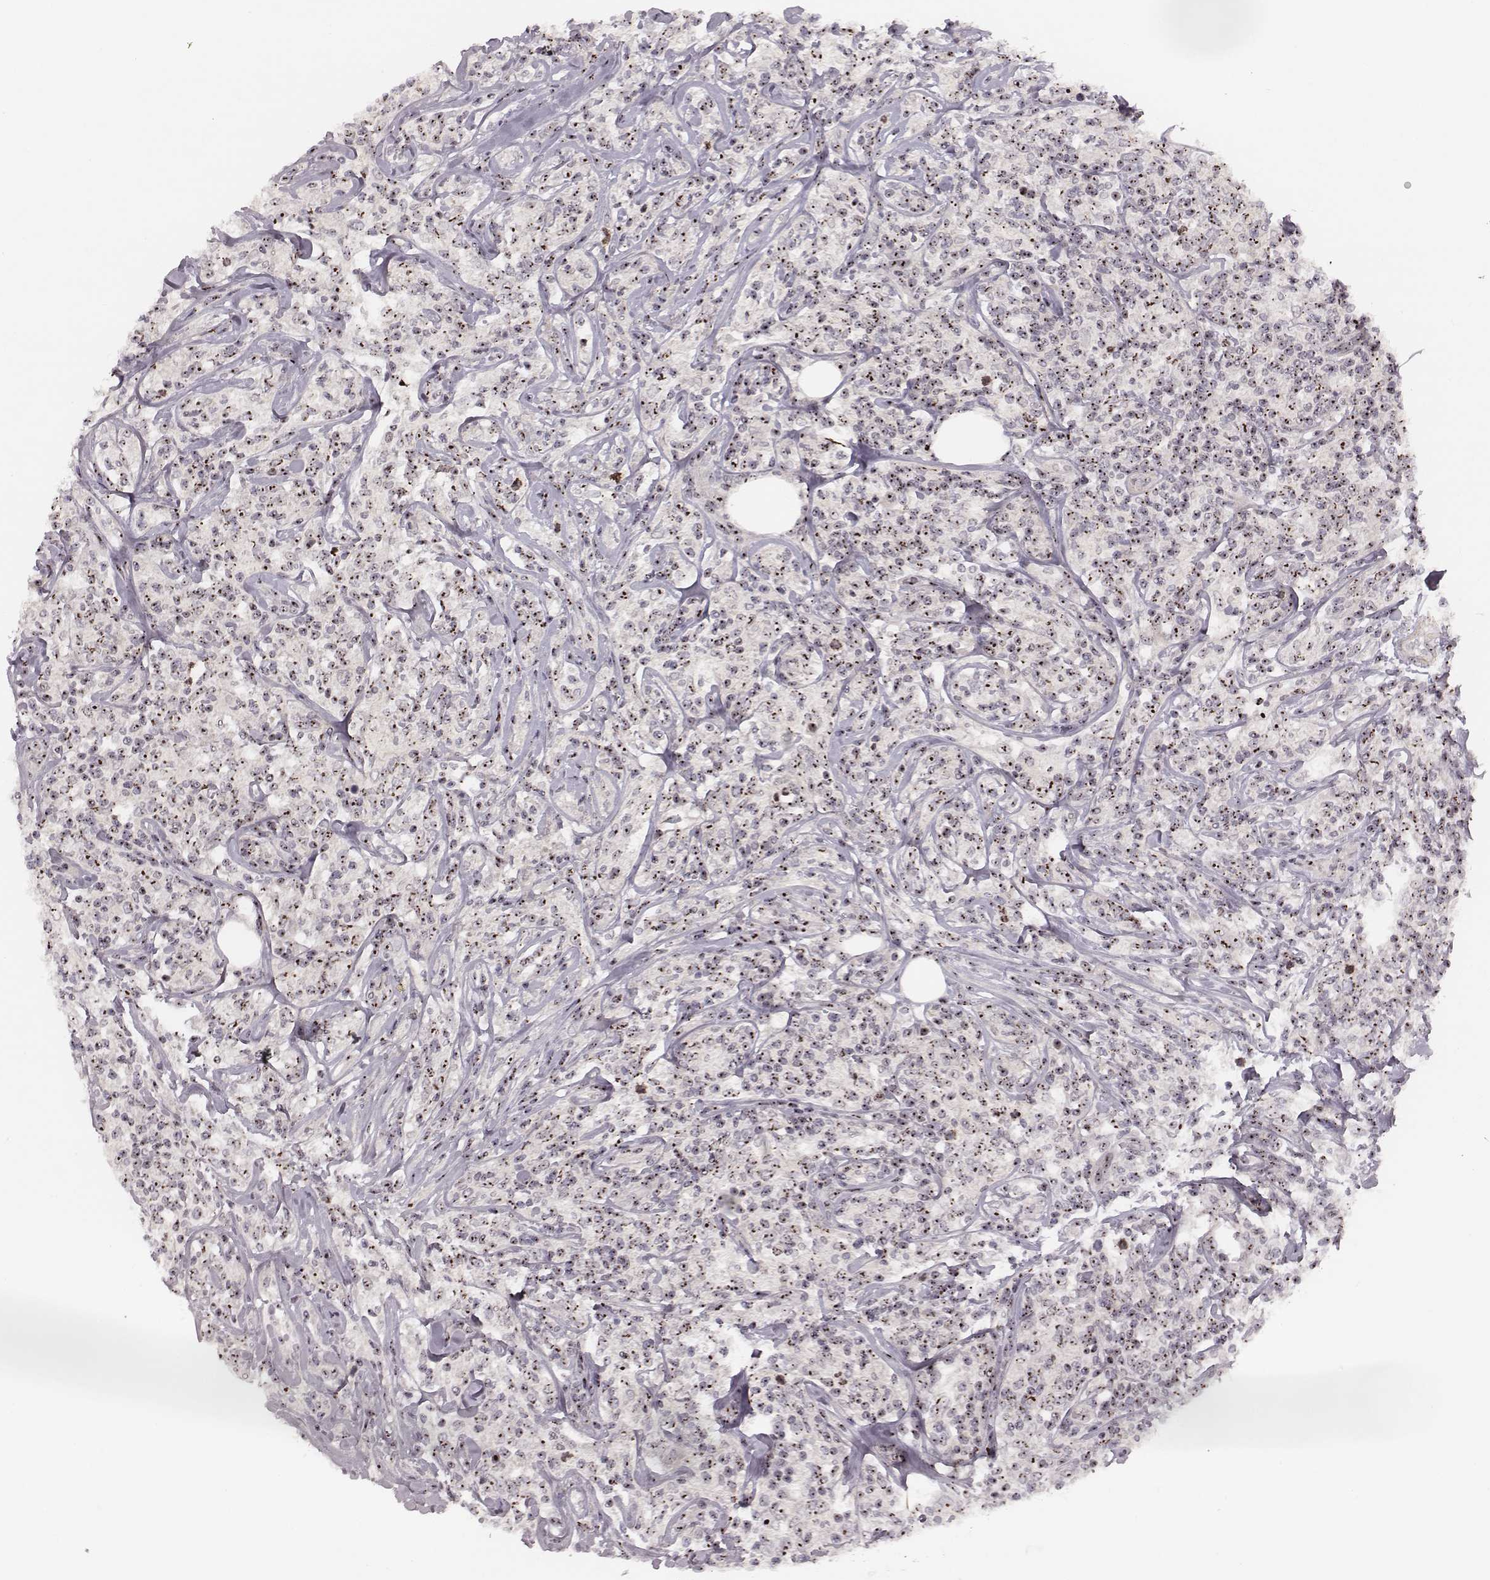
{"staining": {"intensity": "moderate", "quantity": ">75%", "location": "nuclear"}, "tissue": "lymphoma", "cell_type": "Tumor cells", "image_type": "cancer", "snomed": [{"axis": "morphology", "description": "Malignant lymphoma, non-Hodgkin's type, High grade"}, {"axis": "topography", "description": "Lymph node"}], "caption": "Protein staining displays moderate nuclear staining in approximately >75% of tumor cells in high-grade malignant lymphoma, non-Hodgkin's type. (Stains: DAB (3,3'-diaminobenzidine) in brown, nuclei in blue, Microscopy: brightfield microscopy at high magnification).", "gene": "NOP56", "patient": {"sex": "female", "age": 84}}